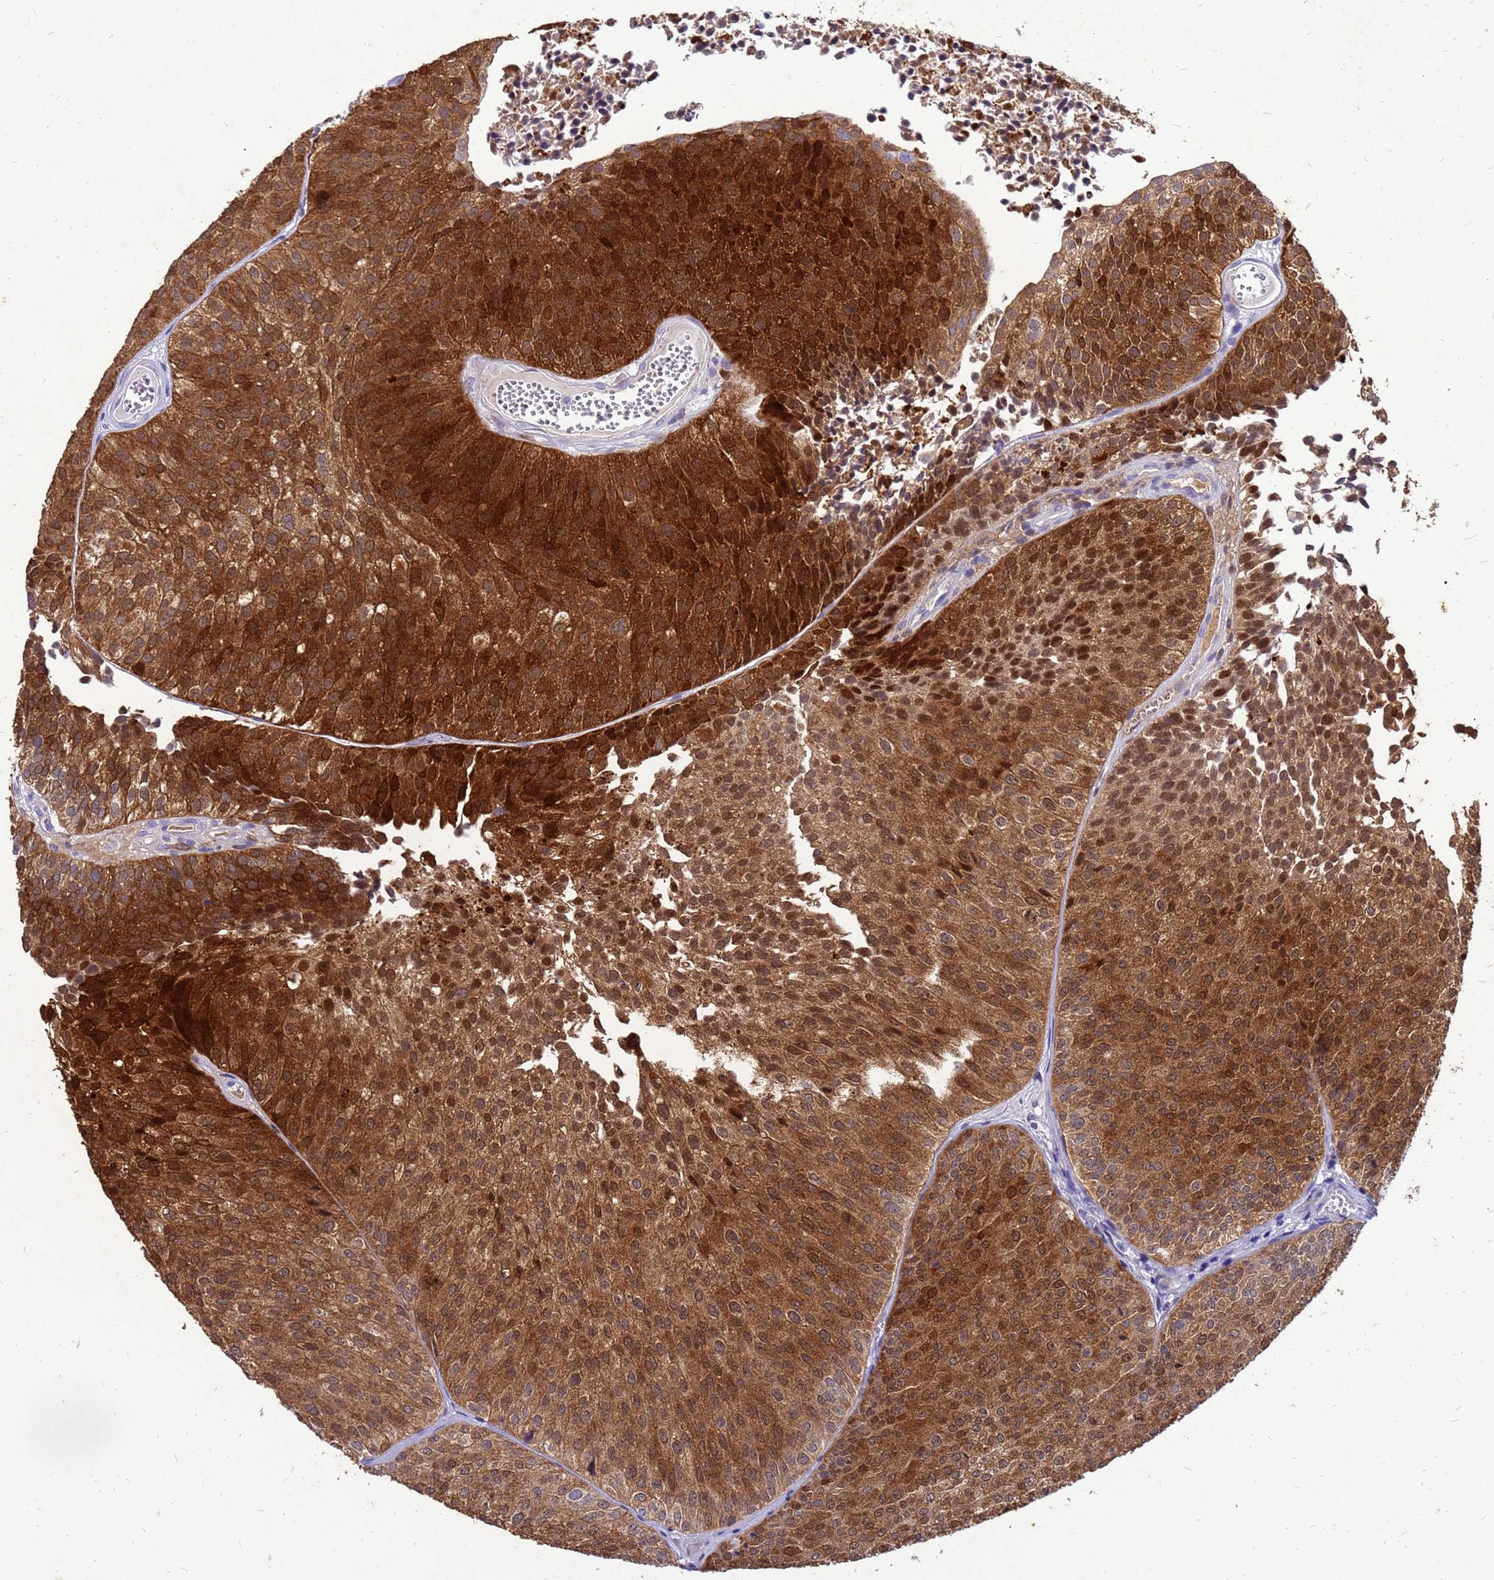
{"staining": {"intensity": "strong", "quantity": ">75%", "location": "cytoplasmic/membranous,nuclear"}, "tissue": "urothelial cancer", "cell_type": "Tumor cells", "image_type": "cancer", "snomed": [{"axis": "morphology", "description": "Urothelial carcinoma, Low grade"}, {"axis": "topography", "description": "Urinary bladder"}], "caption": "Immunohistochemistry of human urothelial cancer reveals high levels of strong cytoplasmic/membranous and nuclear positivity in about >75% of tumor cells.", "gene": "AKR1C1", "patient": {"sex": "male", "age": 84}}